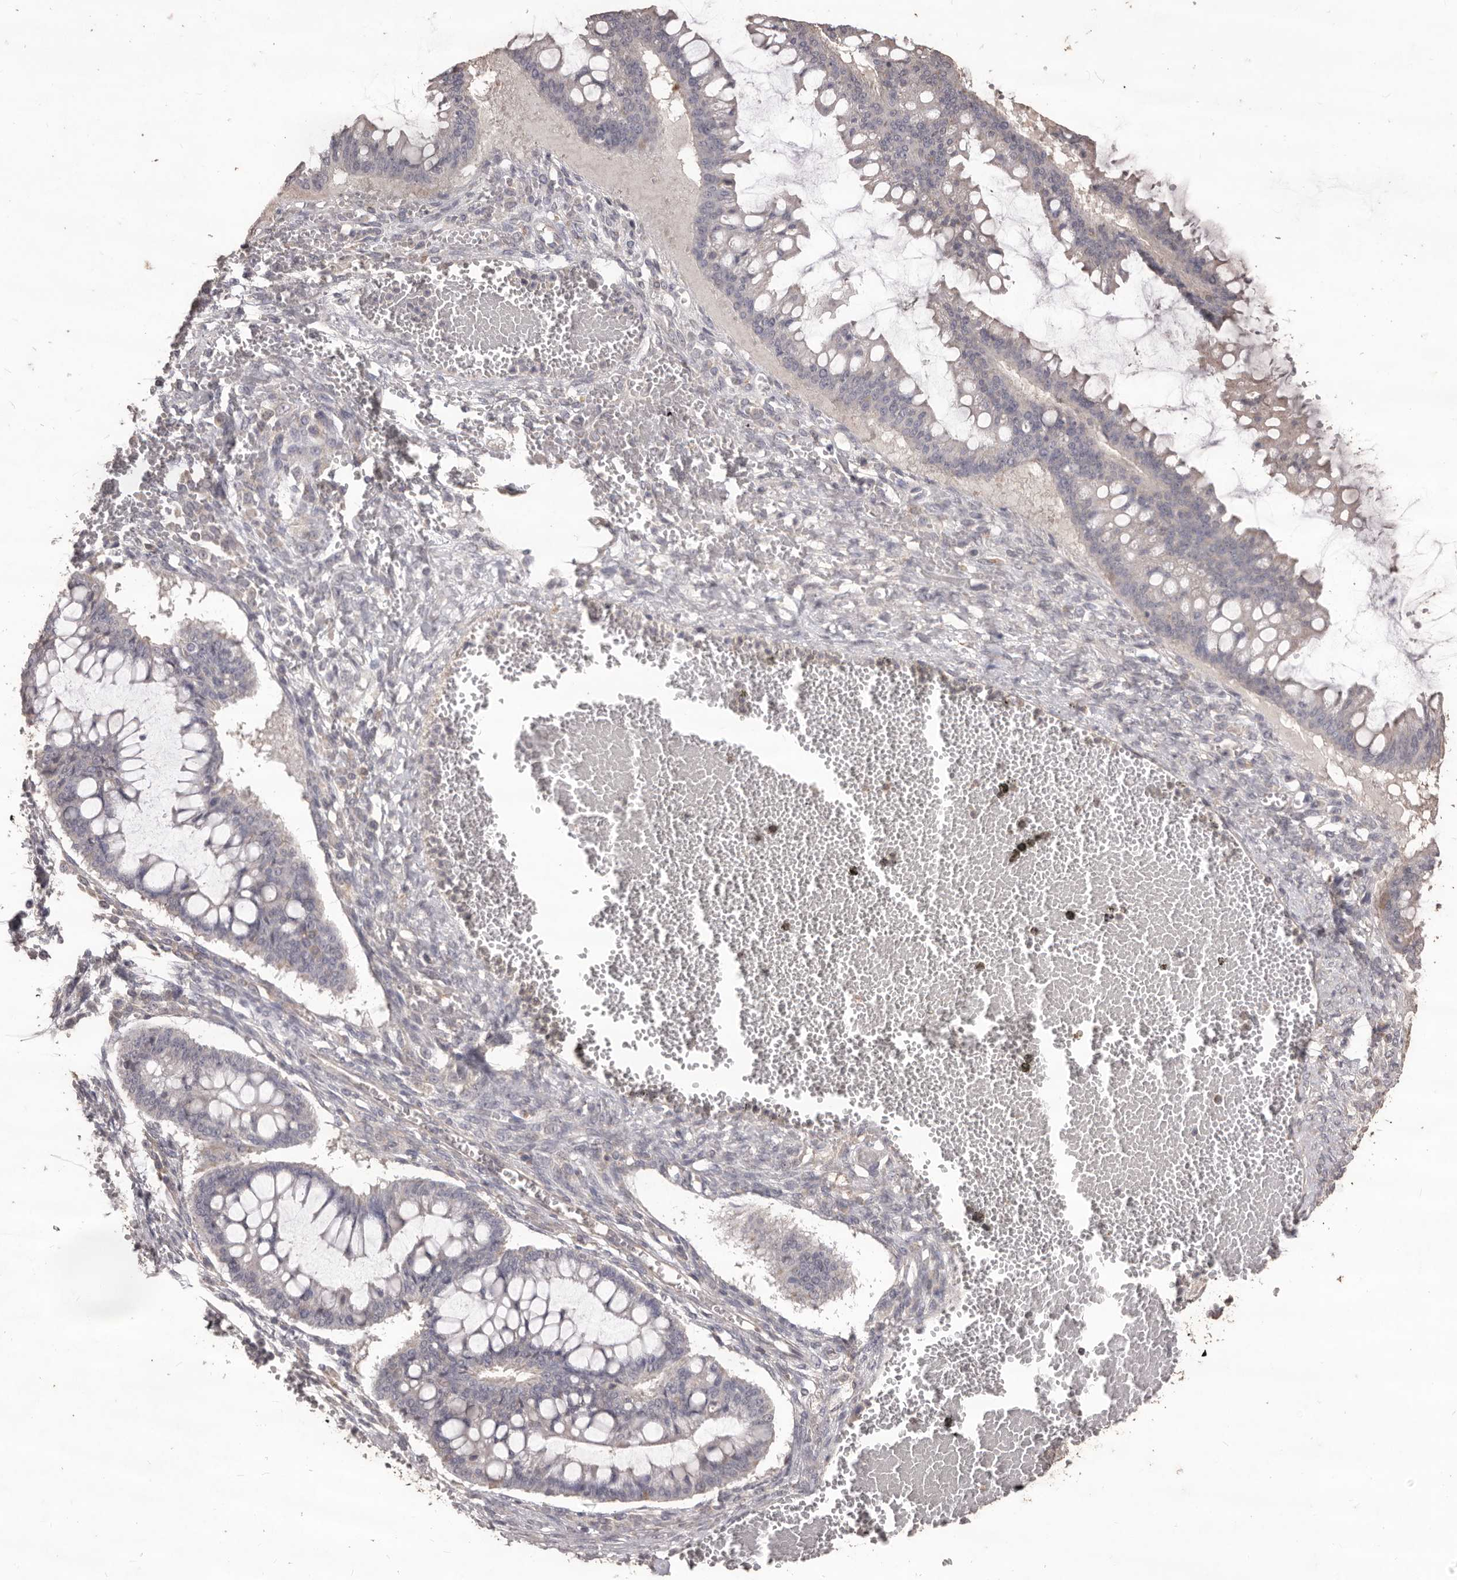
{"staining": {"intensity": "negative", "quantity": "none", "location": "none"}, "tissue": "ovarian cancer", "cell_type": "Tumor cells", "image_type": "cancer", "snomed": [{"axis": "morphology", "description": "Cystadenocarcinoma, mucinous, NOS"}, {"axis": "topography", "description": "Ovary"}], "caption": "A high-resolution image shows immunohistochemistry staining of ovarian mucinous cystadenocarcinoma, which displays no significant expression in tumor cells.", "gene": "PRSS27", "patient": {"sex": "female", "age": 73}}